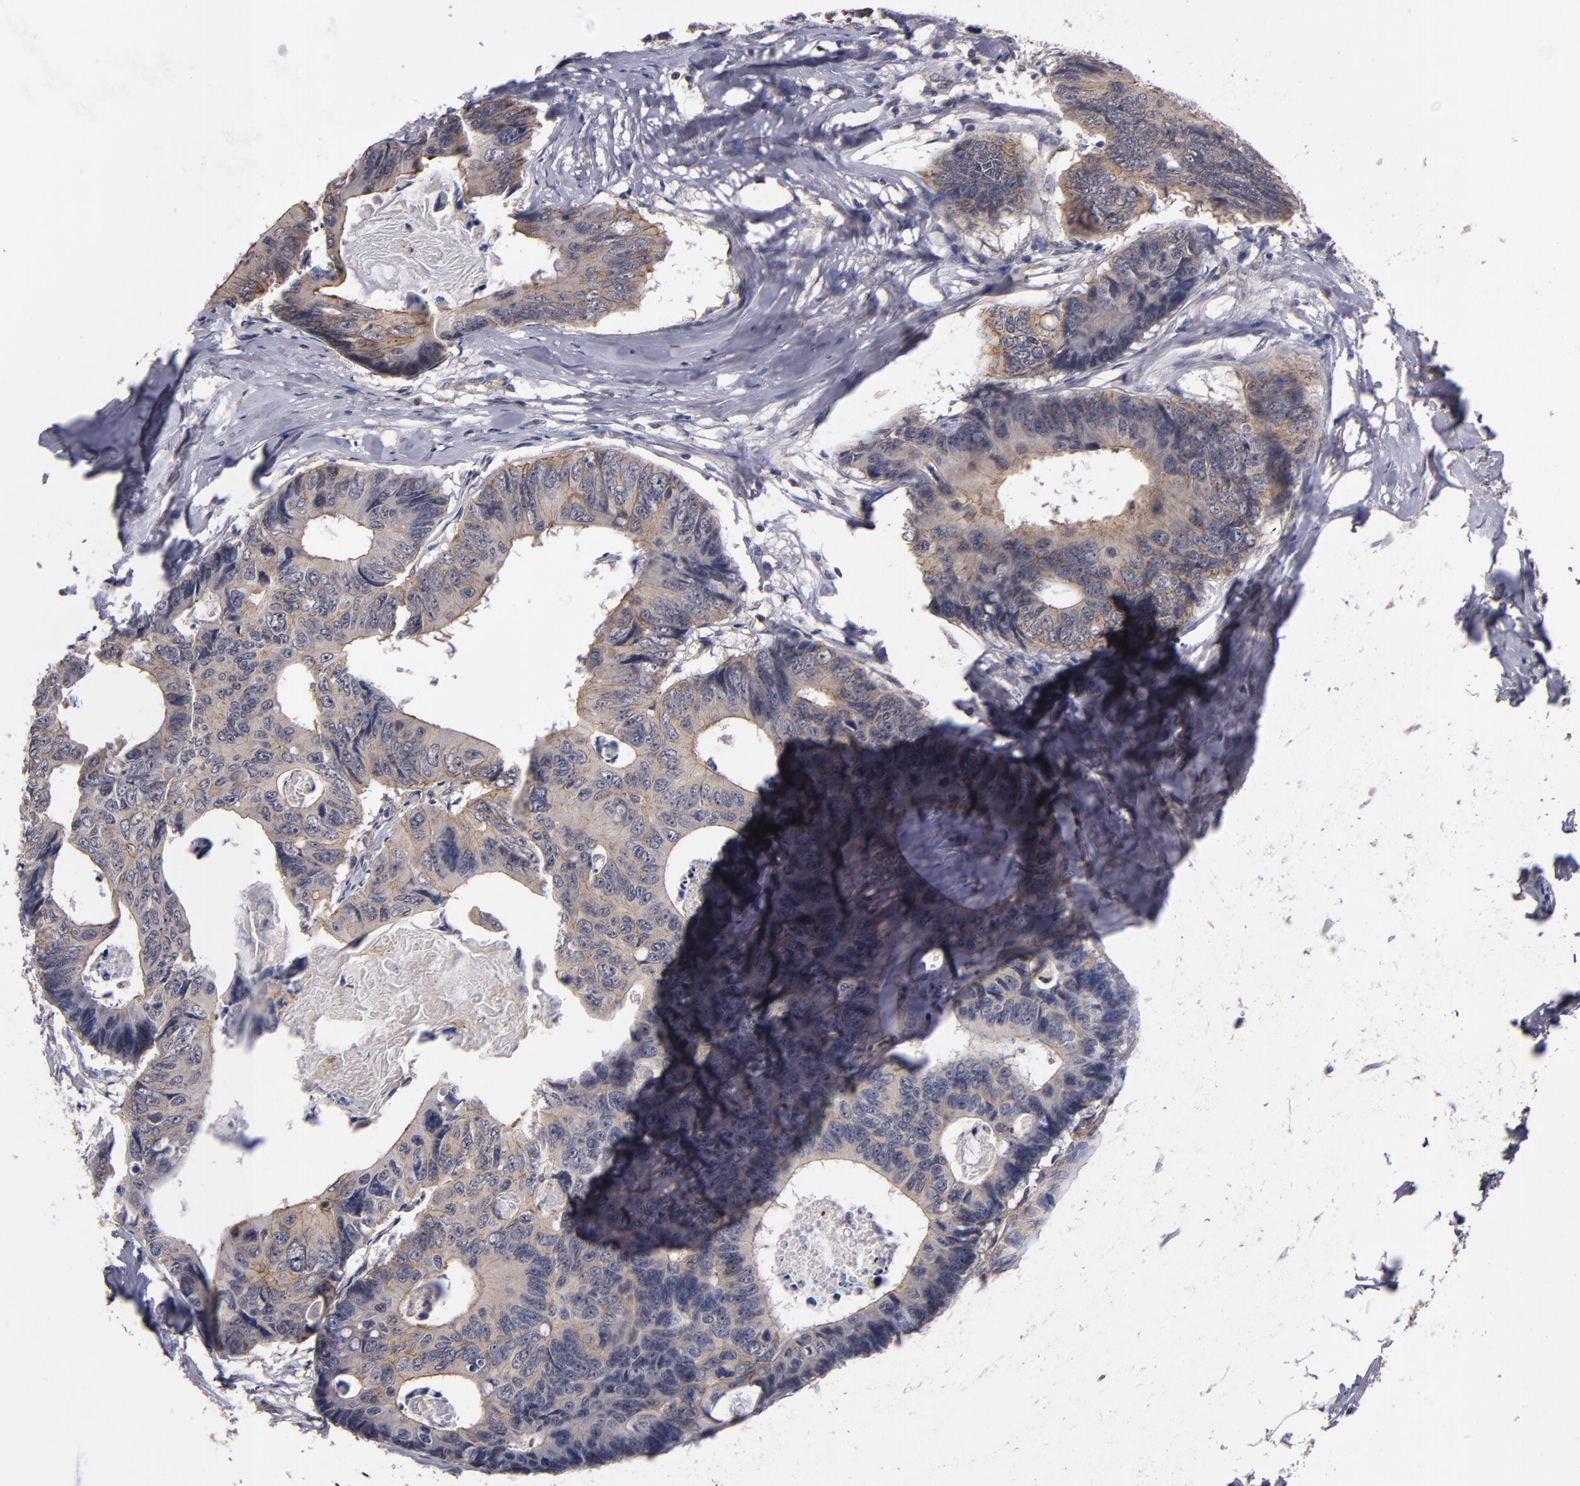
{"staining": {"intensity": "moderate", "quantity": ">75%", "location": "cytoplasmic/membranous"}, "tissue": "colorectal cancer", "cell_type": "Tumor cells", "image_type": "cancer", "snomed": [{"axis": "morphology", "description": "Adenocarcinoma, NOS"}, {"axis": "topography", "description": "Colon"}], "caption": "A brown stain shows moderate cytoplasmic/membranous positivity of a protein in human colorectal cancer (adenocarcinoma) tumor cells. The staining was performed using DAB (3,3'-diaminobenzidine) to visualize the protein expression in brown, while the nuclei were stained in blue with hematoxylin (Magnification: 20x).", "gene": "CTSO", "patient": {"sex": "female", "age": 55}}